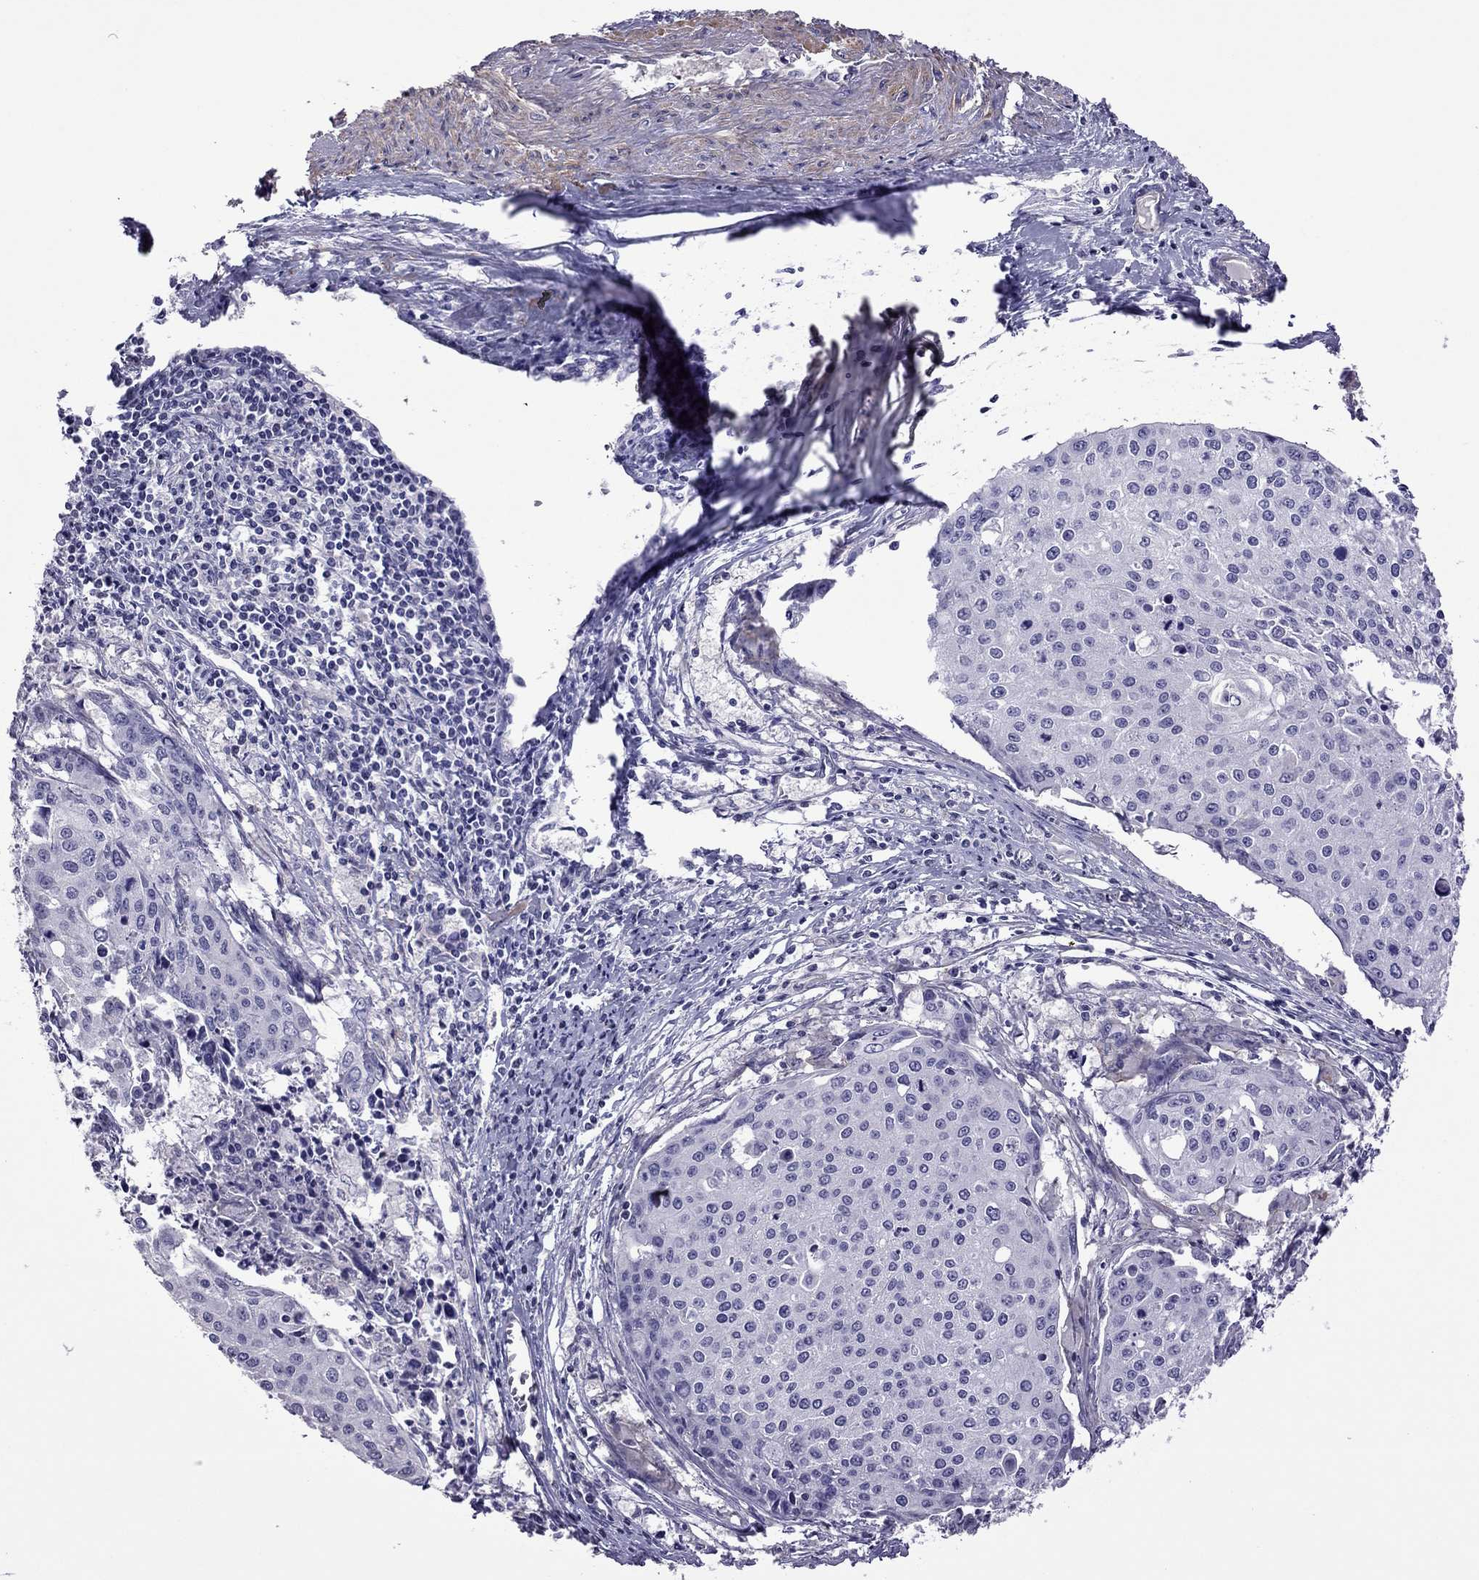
{"staining": {"intensity": "negative", "quantity": "none", "location": "none"}, "tissue": "cervical cancer", "cell_type": "Tumor cells", "image_type": "cancer", "snomed": [{"axis": "morphology", "description": "Squamous cell carcinoma, NOS"}, {"axis": "topography", "description": "Cervix"}], "caption": "Immunohistochemical staining of cervical cancer displays no significant positivity in tumor cells.", "gene": "SLC16A8", "patient": {"sex": "female", "age": 38}}